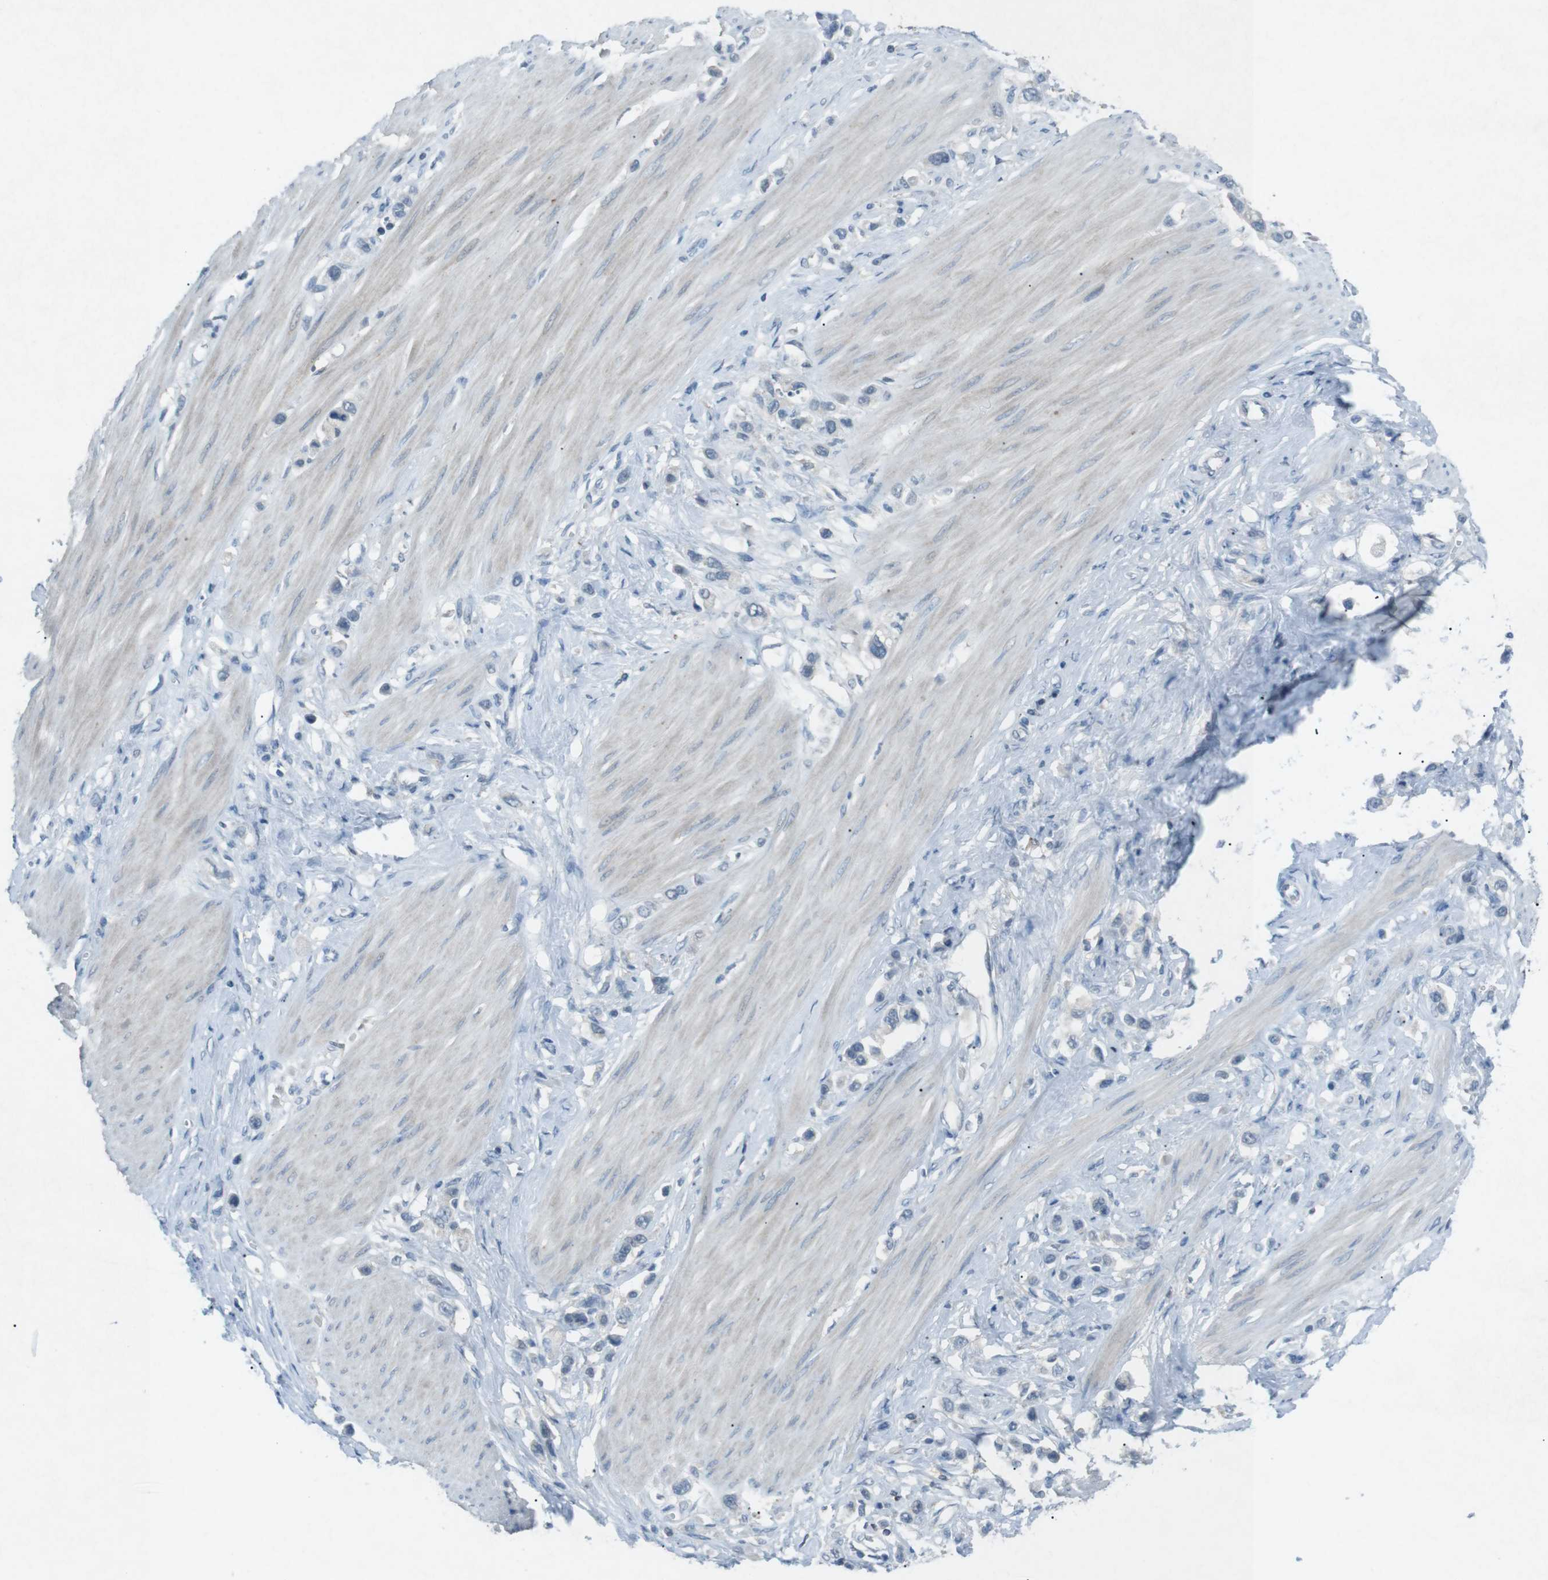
{"staining": {"intensity": "negative", "quantity": "none", "location": "none"}, "tissue": "stomach cancer", "cell_type": "Tumor cells", "image_type": "cancer", "snomed": [{"axis": "morphology", "description": "Adenocarcinoma, NOS"}, {"axis": "topography", "description": "Stomach"}], "caption": "A photomicrograph of human stomach cancer is negative for staining in tumor cells.", "gene": "FCRLA", "patient": {"sex": "female", "age": 65}}